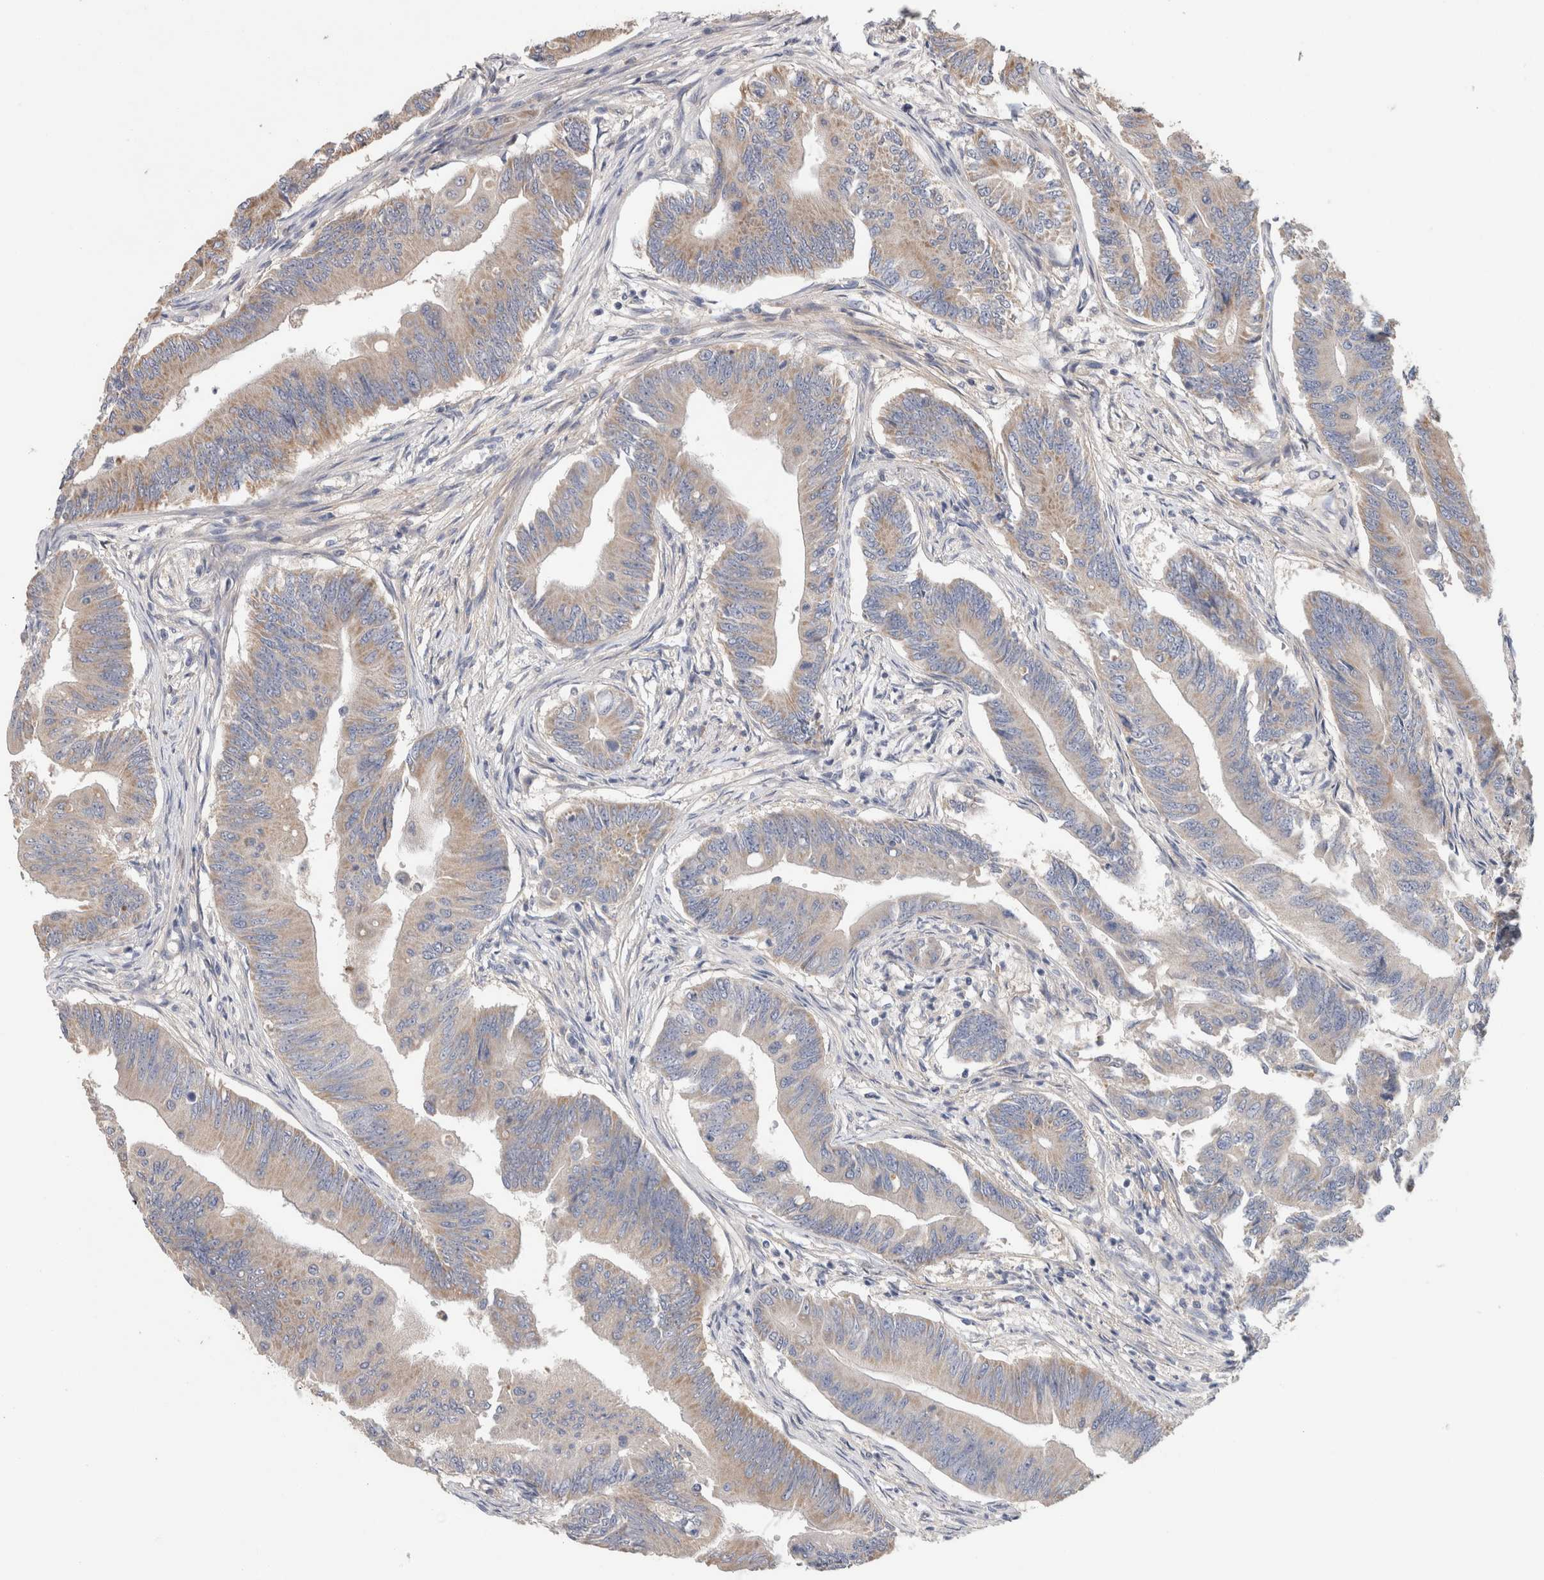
{"staining": {"intensity": "weak", "quantity": ">75%", "location": "cytoplasmic/membranous"}, "tissue": "colorectal cancer", "cell_type": "Tumor cells", "image_type": "cancer", "snomed": [{"axis": "morphology", "description": "Adenoma, NOS"}, {"axis": "morphology", "description": "Adenocarcinoma, NOS"}, {"axis": "topography", "description": "Colon"}], "caption": "Approximately >75% of tumor cells in human colorectal adenoma reveal weak cytoplasmic/membranous protein positivity as visualized by brown immunohistochemical staining.", "gene": "IARS2", "patient": {"sex": "male", "age": 79}}